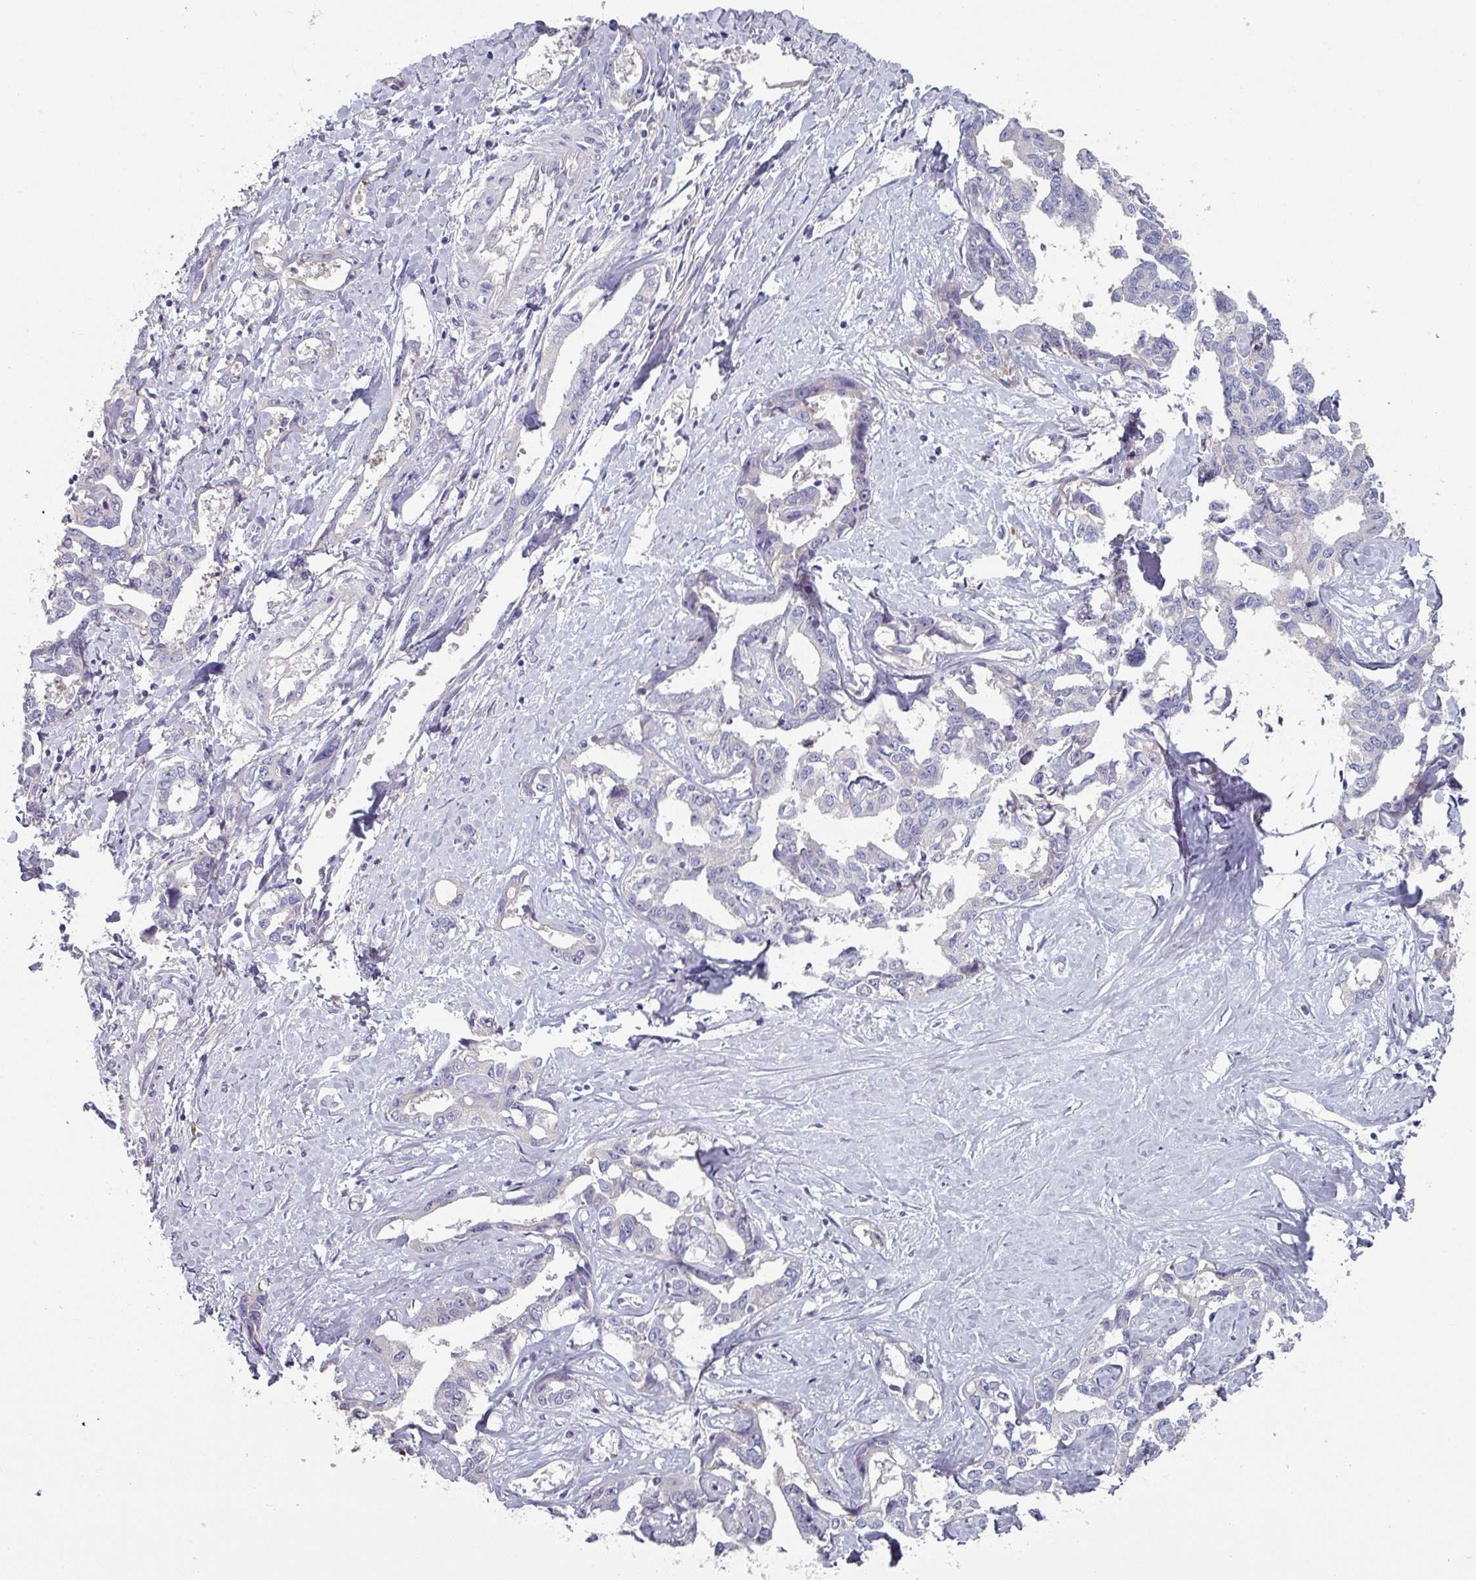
{"staining": {"intensity": "negative", "quantity": "none", "location": "none"}, "tissue": "liver cancer", "cell_type": "Tumor cells", "image_type": "cancer", "snomed": [{"axis": "morphology", "description": "Cholangiocarcinoma"}, {"axis": "topography", "description": "Liver"}], "caption": "The image shows no significant positivity in tumor cells of liver cancer (cholangiocarcinoma).", "gene": "PRAMEF8", "patient": {"sex": "male", "age": 59}}